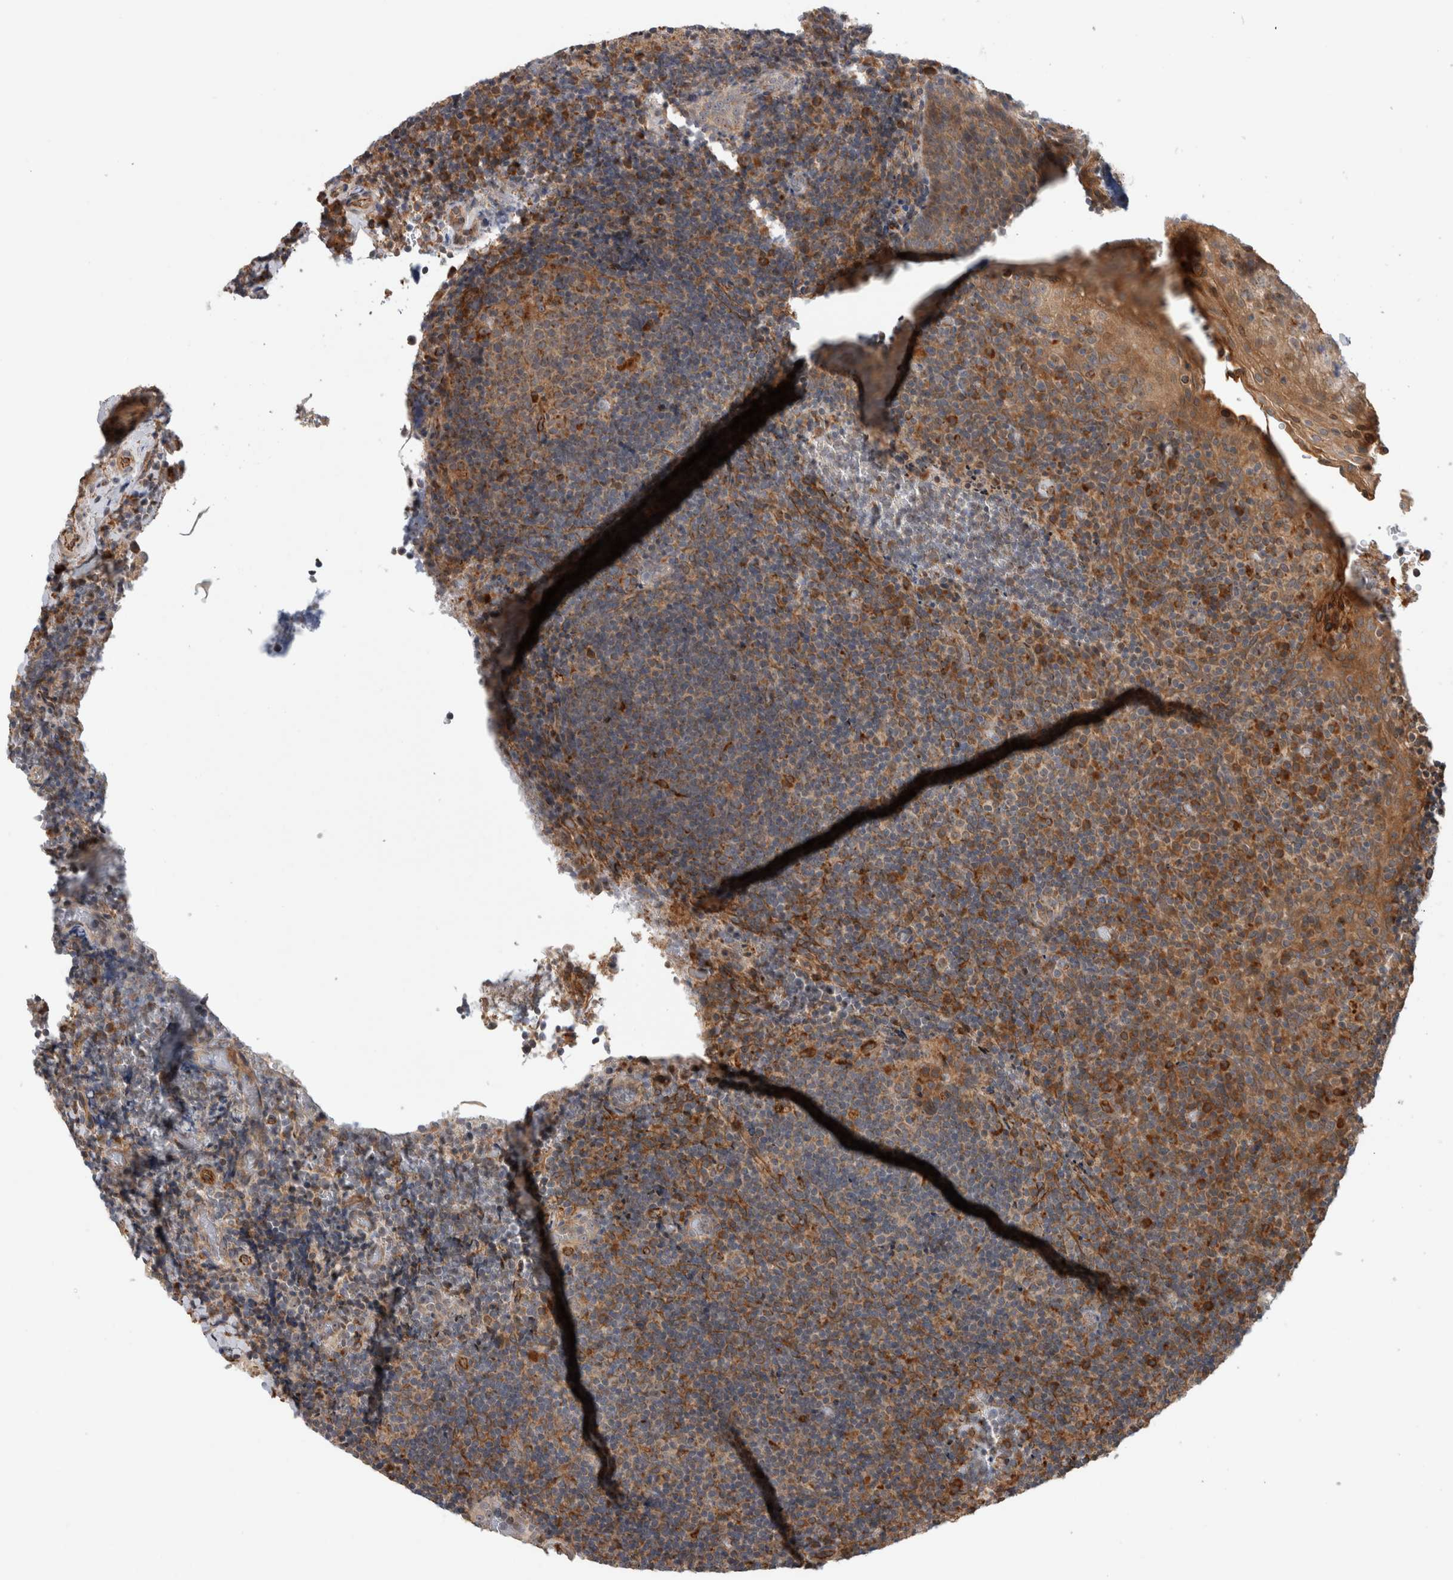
{"staining": {"intensity": "moderate", "quantity": "25%-75%", "location": "cytoplasmic/membranous"}, "tissue": "lymphoma", "cell_type": "Tumor cells", "image_type": "cancer", "snomed": [{"axis": "morphology", "description": "Malignant lymphoma, non-Hodgkin's type, High grade"}, {"axis": "topography", "description": "Tonsil"}], "caption": "Tumor cells exhibit moderate cytoplasmic/membranous expression in approximately 25%-75% of cells in high-grade malignant lymphoma, non-Hodgkin's type.", "gene": "ADGRL3", "patient": {"sex": "female", "age": 36}}